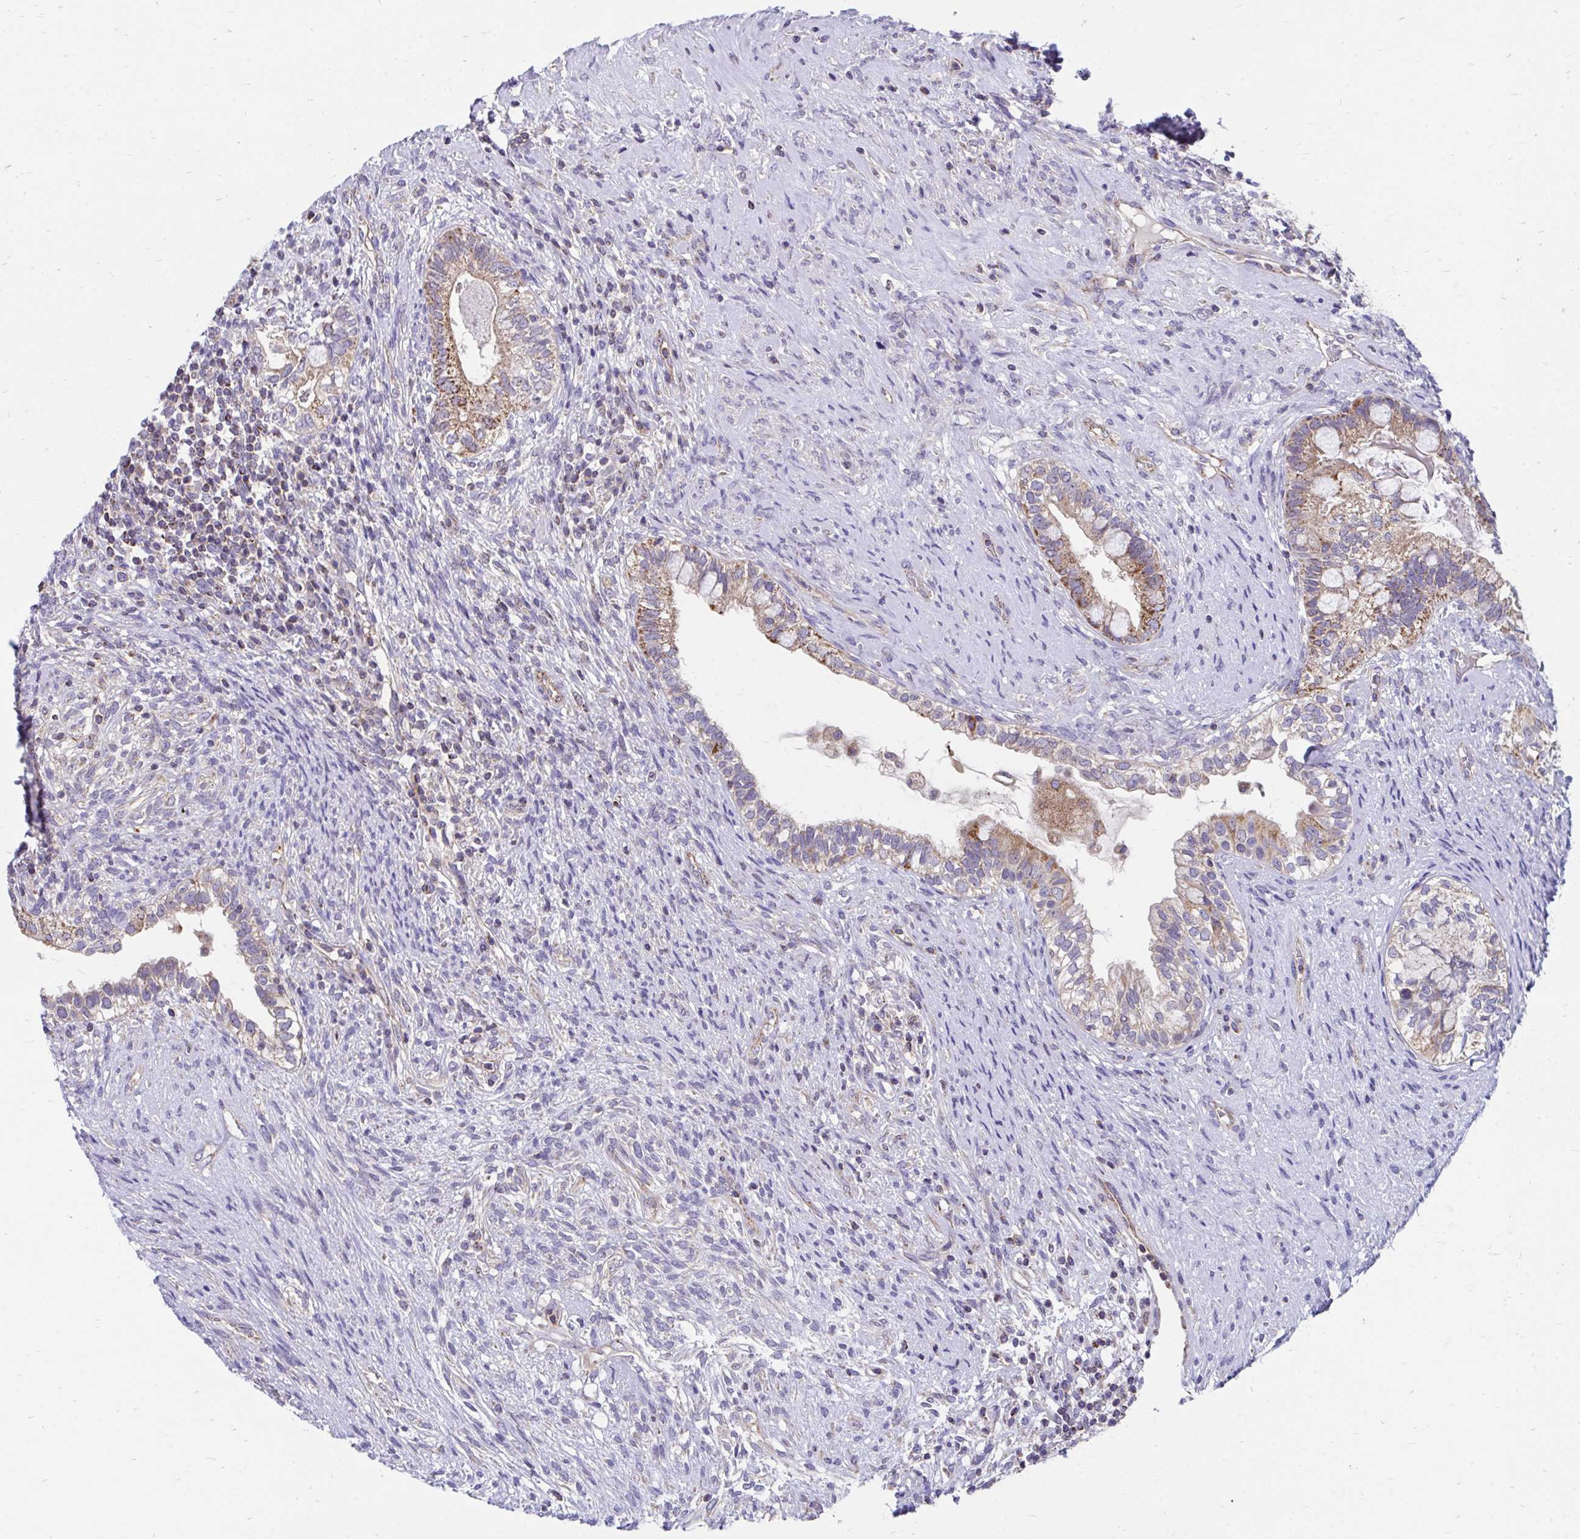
{"staining": {"intensity": "moderate", "quantity": ">75%", "location": "cytoplasmic/membranous"}, "tissue": "testis cancer", "cell_type": "Tumor cells", "image_type": "cancer", "snomed": [{"axis": "morphology", "description": "Seminoma, NOS"}, {"axis": "morphology", "description": "Carcinoma, Embryonal, NOS"}, {"axis": "topography", "description": "Testis"}], "caption": "Embryonal carcinoma (testis) was stained to show a protein in brown. There is medium levels of moderate cytoplasmic/membranous positivity in about >75% of tumor cells. The staining was performed using DAB, with brown indicating positive protein expression. Nuclei are stained blue with hematoxylin.", "gene": "FHIP1B", "patient": {"sex": "male", "age": 41}}